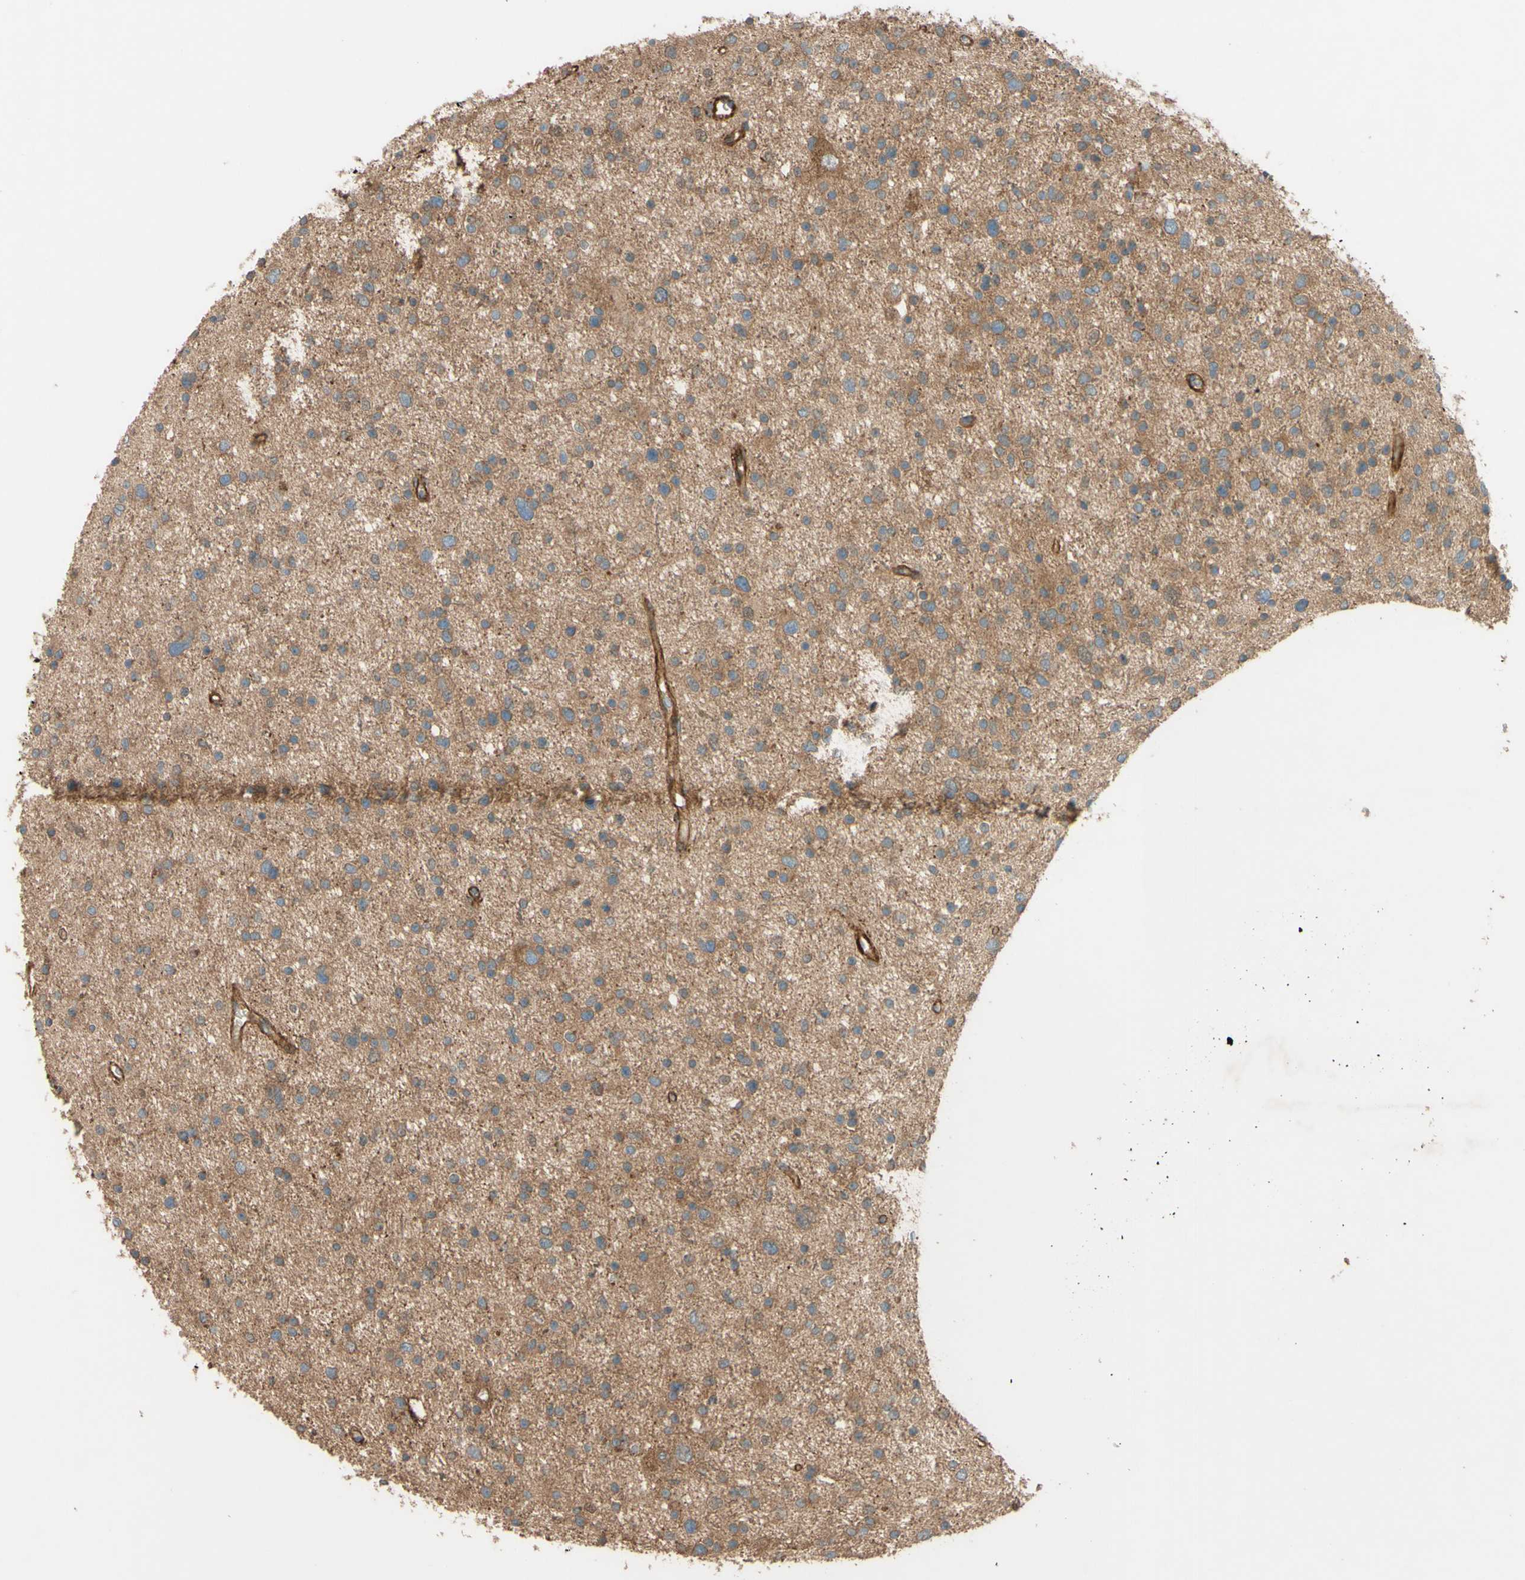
{"staining": {"intensity": "moderate", "quantity": "25%-75%", "location": "cytoplasmic/membranous"}, "tissue": "glioma", "cell_type": "Tumor cells", "image_type": "cancer", "snomed": [{"axis": "morphology", "description": "Glioma, malignant, Low grade"}, {"axis": "topography", "description": "Brain"}], "caption": "DAB immunohistochemical staining of glioma shows moderate cytoplasmic/membranous protein staining in about 25%-75% of tumor cells.", "gene": "ADAM17", "patient": {"sex": "female", "age": 37}}